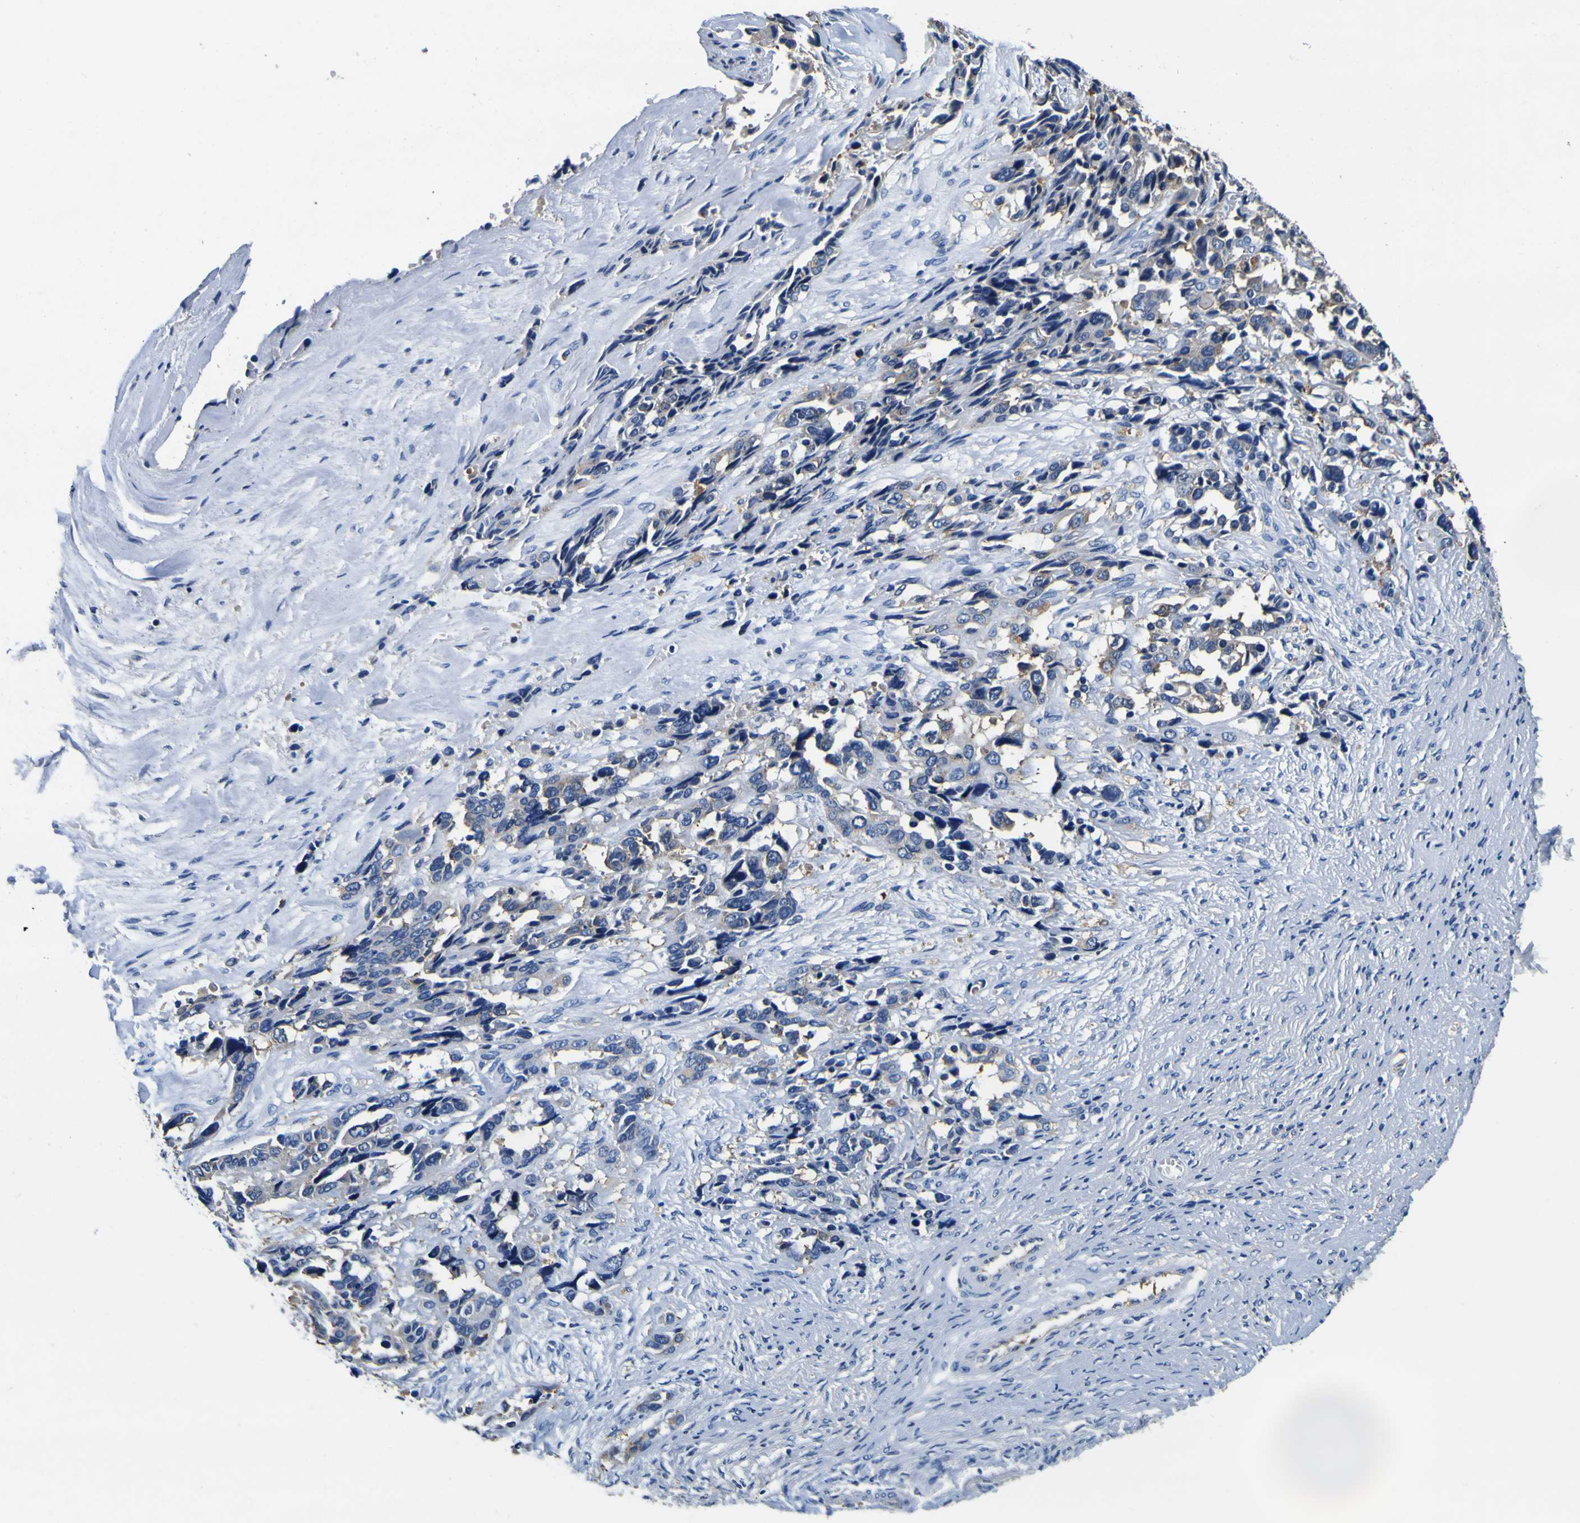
{"staining": {"intensity": "weak", "quantity": "25%-75%", "location": "cytoplasmic/membranous"}, "tissue": "ovarian cancer", "cell_type": "Tumor cells", "image_type": "cancer", "snomed": [{"axis": "morphology", "description": "Cystadenocarcinoma, serous, NOS"}, {"axis": "topography", "description": "Ovary"}], "caption": "Immunohistochemistry (IHC) image of neoplastic tissue: human ovarian serous cystadenocarcinoma stained using immunohistochemistry (IHC) exhibits low levels of weak protein expression localized specifically in the cytoplasmic/membranous of tumor cells, appearing as a cytoplasmic/membranous brown color.", "gene": "TUBA1B", "patient": {"sex": "female", "age": 44}}